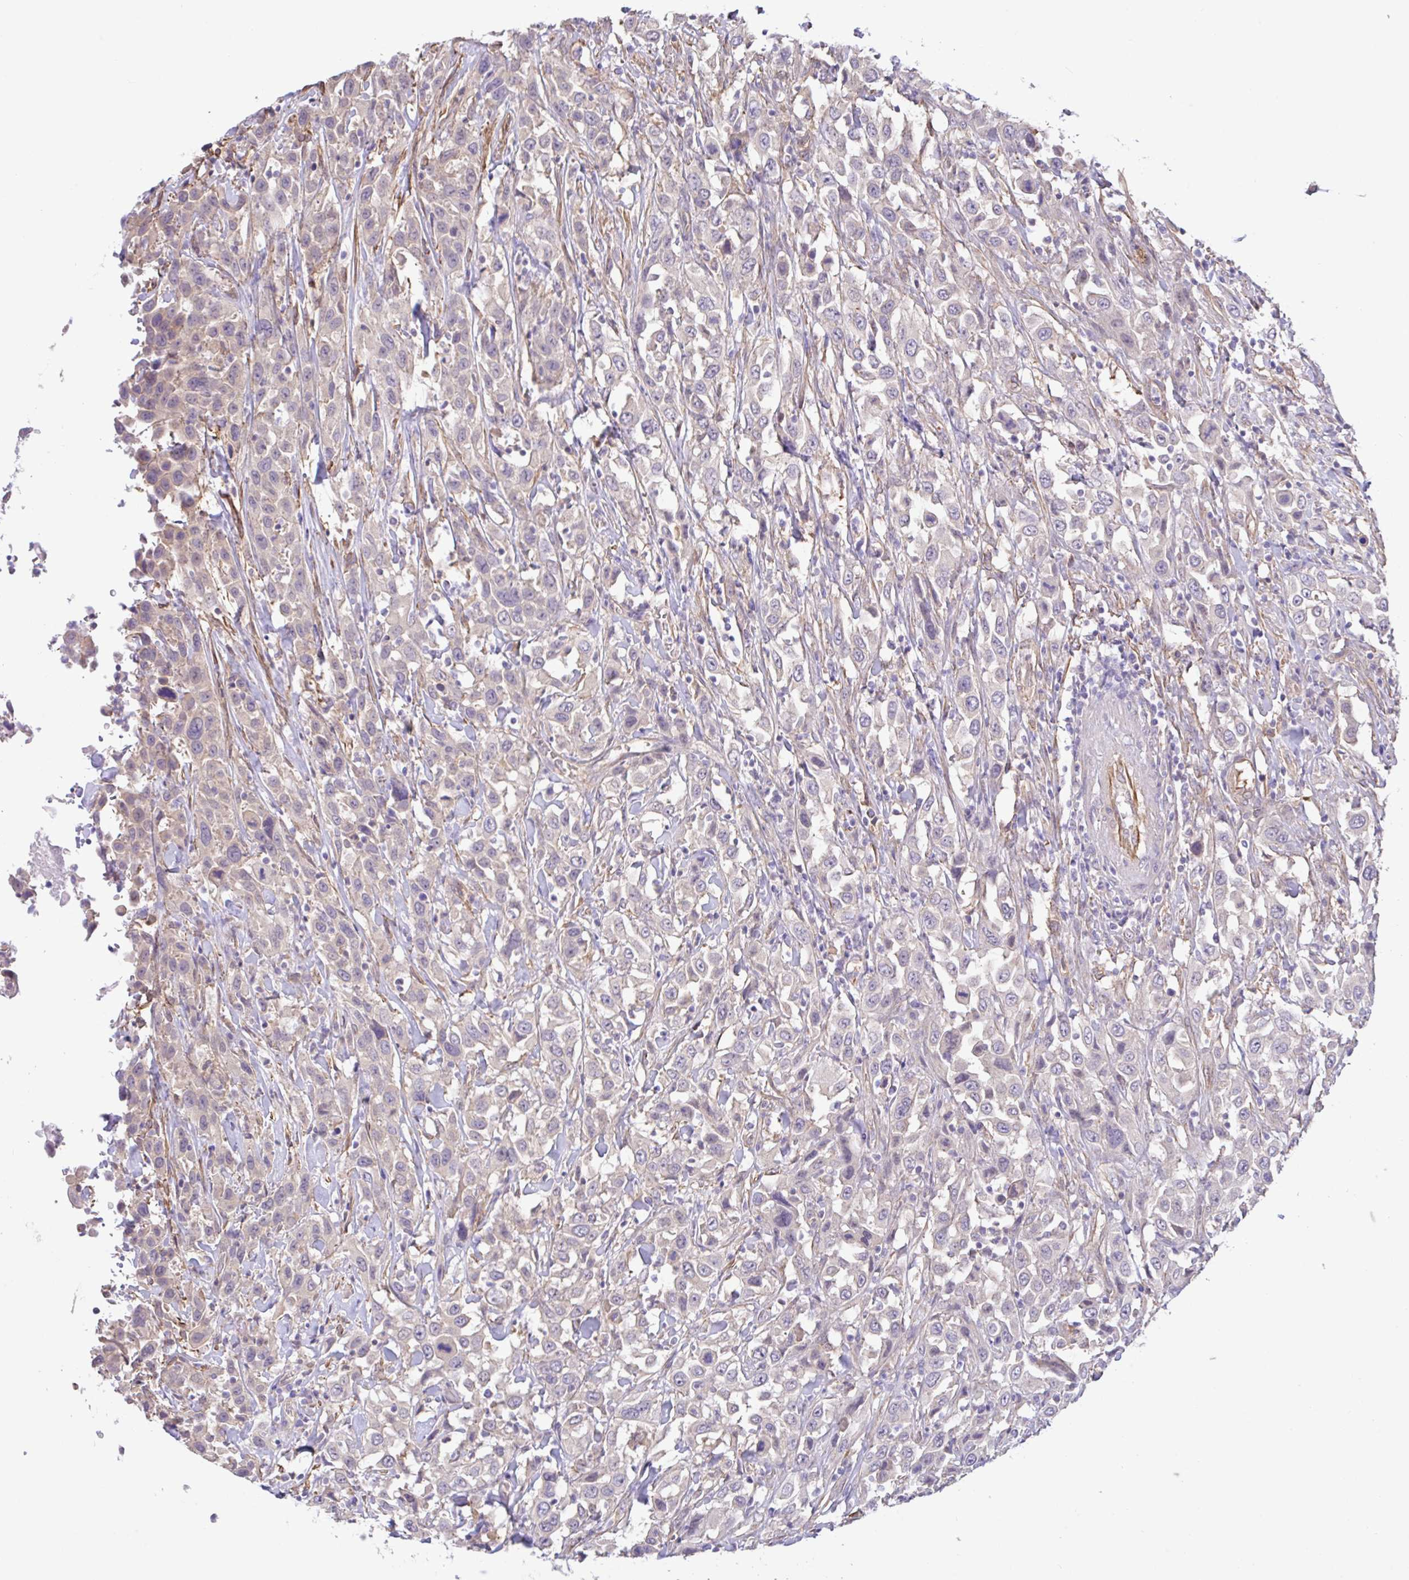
{"staining": {"intensity": "negative", "quantity": "none", "location": "none"}, "tissue": "urothelial cancer", "cell_type": "Tumor cells", "image_type": "cancer", "snomed": [{"axis": "morphology", "description": "Urothelial carcinoma, High grade"}, {"axis": "topography", "description": "Urinary bladder"}], "caption": "Immunohistochemistry (IHC) of urothelial carcinoma (high-grade) demonstrates no staining in tumor cells.", "gene": "PLCD4", "patient": {"sex": "male", "age": 61}}